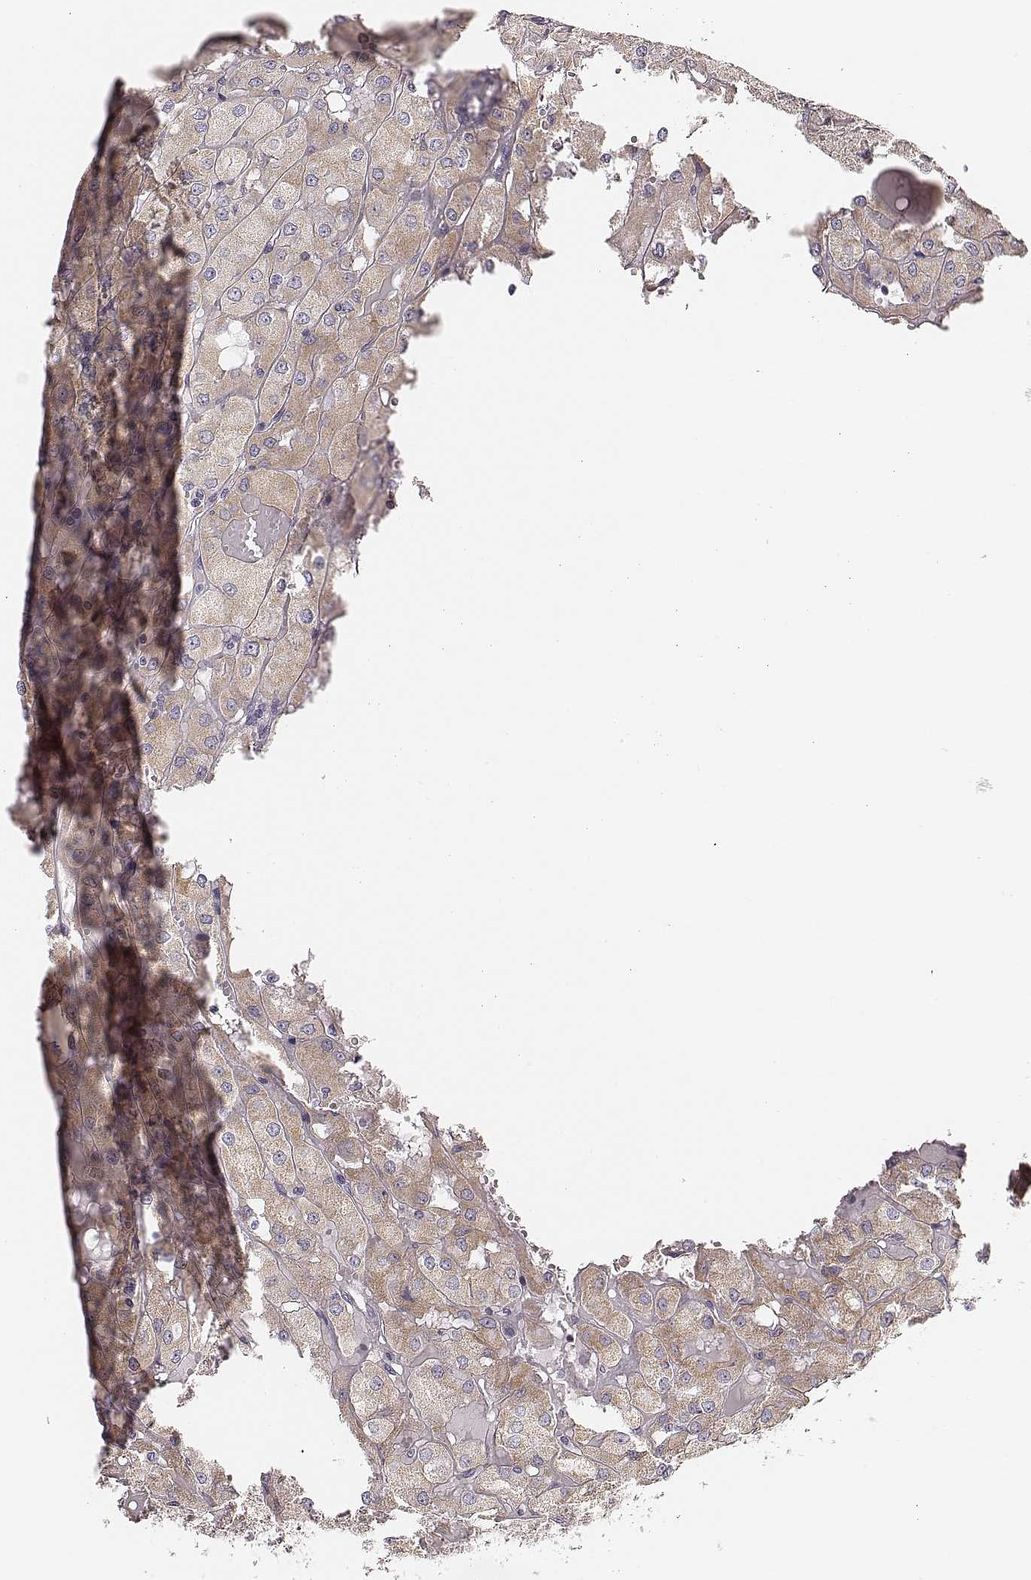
{"staining": {"intensity": "negative", "quantity": "none", "location": "none"}, "tissue": "renal cancer", "cell_type": "Tumor cells", "image_type": "cancer", "snomed": [{"axis": "morphology", "description": "Adenocarcinoma, NOS"}, {"axis": "topography", "description": "Kidney"}], "caption": "IHC of renal adenocarcinoma reveals no positivity in tumor cells.", "gene": "UBL4B", "patient": {"sex": "male", "age": 72}}